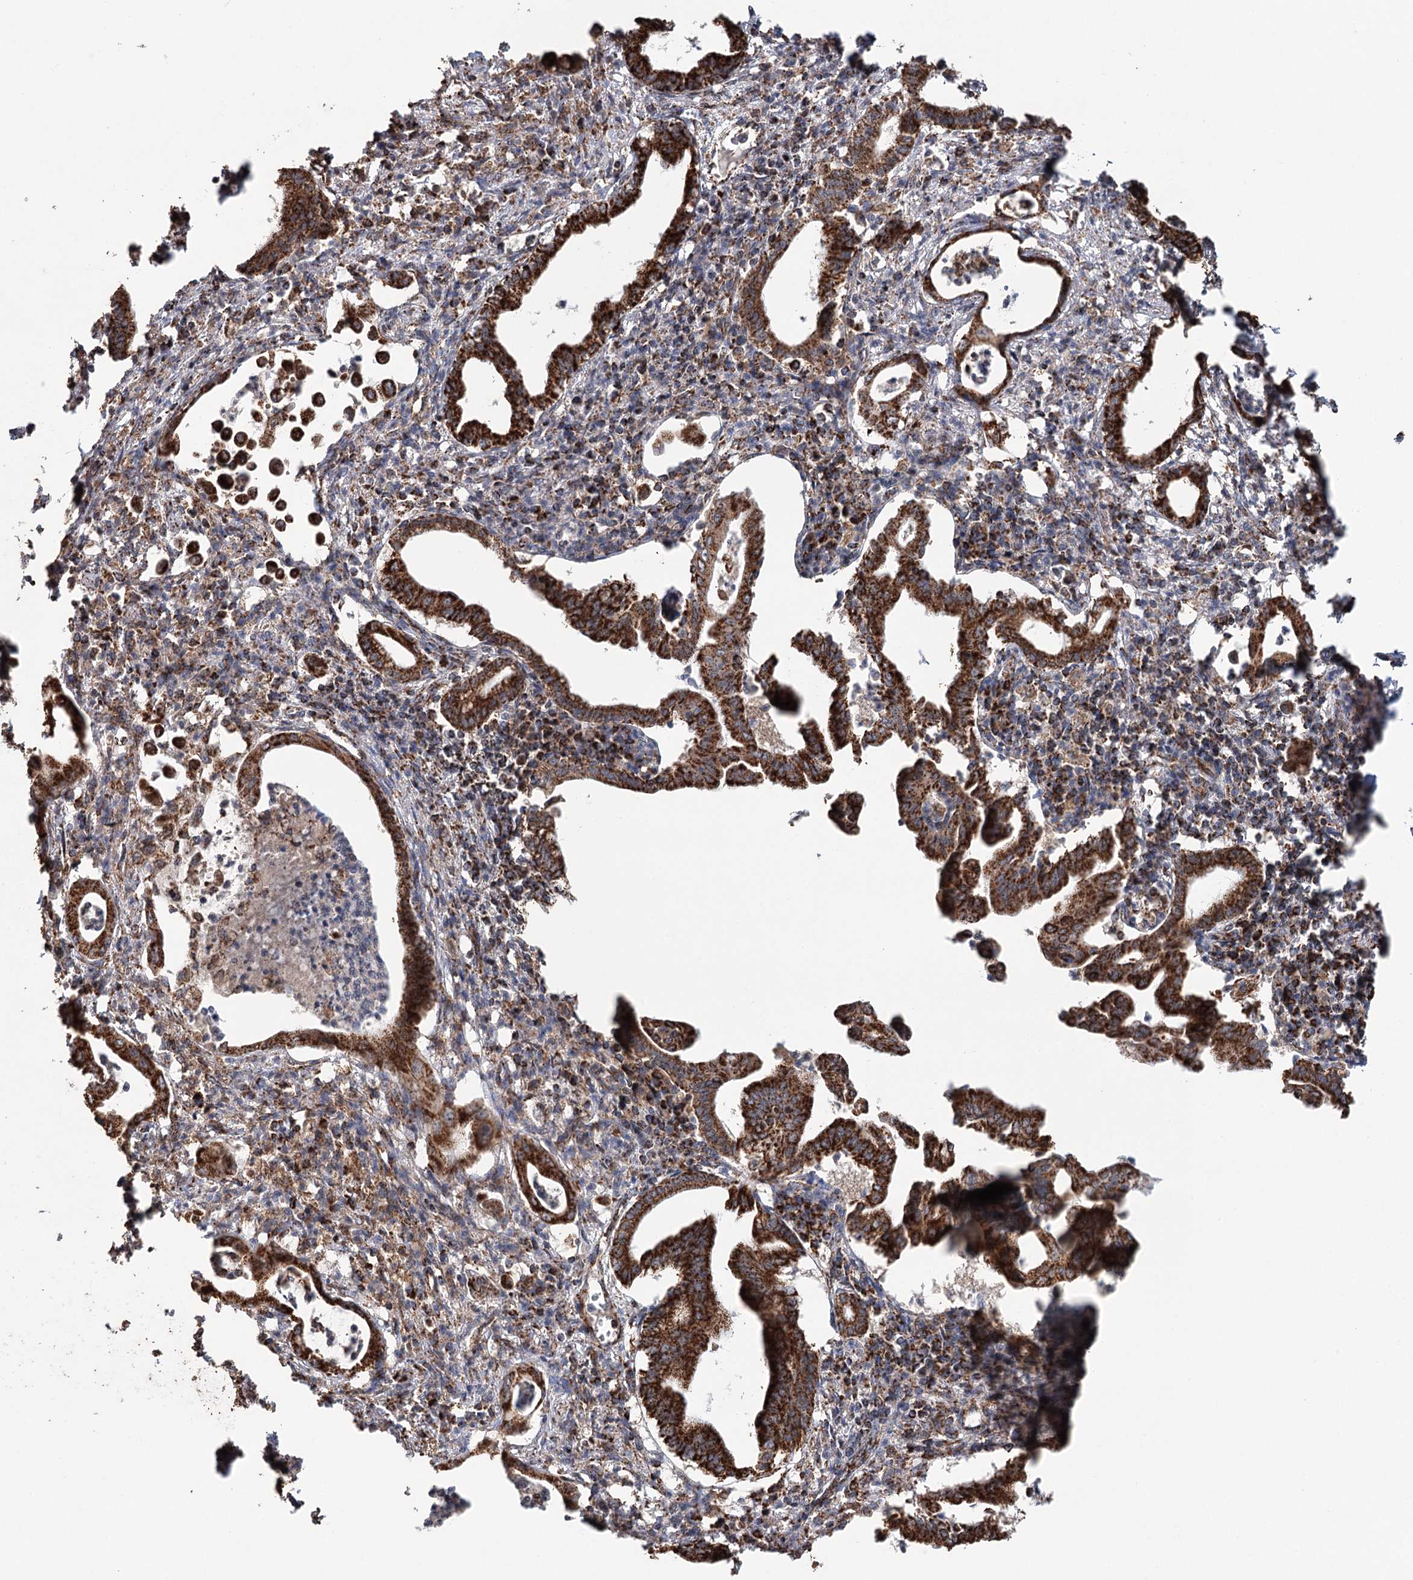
{"staining": {"intensity": "strong", "quantity": ">75%", "location": "cytoplasmic/membranous"}, "tissue": "pancreatic cancer", "cell_type": "Tumor cells", "image_type": "cancer", "snomed": [{"axis": "morphology", "description": "Adenocarcinoma, NOS"}, {"axis": "topography", "description": "Pancreas"}], "caption": "Brown immunohistochemical staining in human pancreatic adenocarcinoma shows strong cytoplasmic/membranous staining in approximately >75% of tumor cells. (brown staining indicates protein expression, while blue staining denotes nuclei).", "gene": "APH1A", "patient": {"sex": "female", "age": 55}}